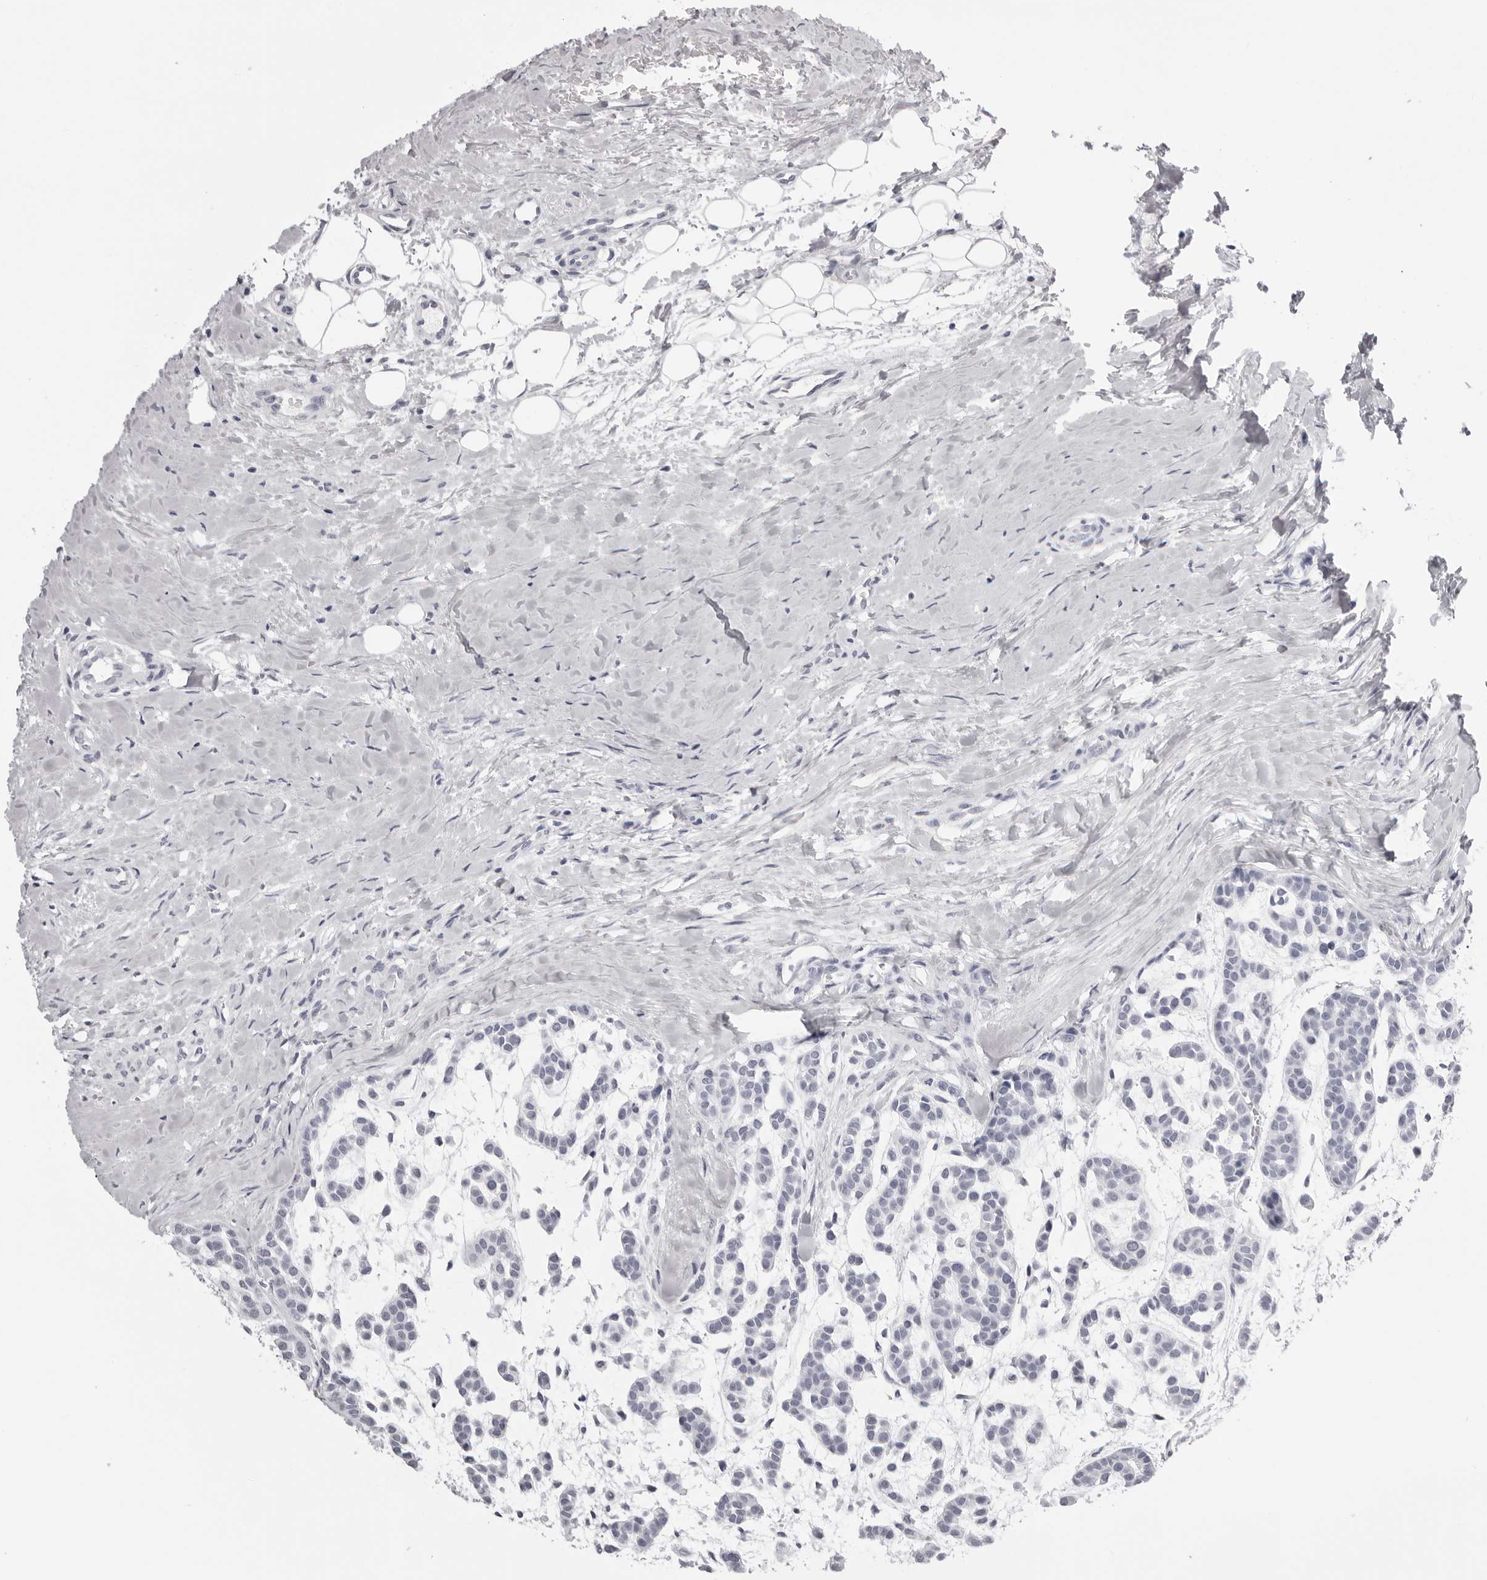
{"staining": {"intensity": "negative", "quantity": "none", "location": "none"}, "tissue": "head and neck cancer", "cell_type": "Tumor cells", "image_type": "cancer", "snomed": [{"axis": "morphology", "description": "Adenocarcinoma, NOS"}, {"axis": "morphology", "description": "Adenoma, NOS"}, {"axis": "topography", "description": "Head-Neck"}], "caption": "A micrograph of head and neck adenoma stained for a protein shows no brown staining in tumor cells.", "gene": "RHO", "patient": {"sex": "female", "age": 55}}